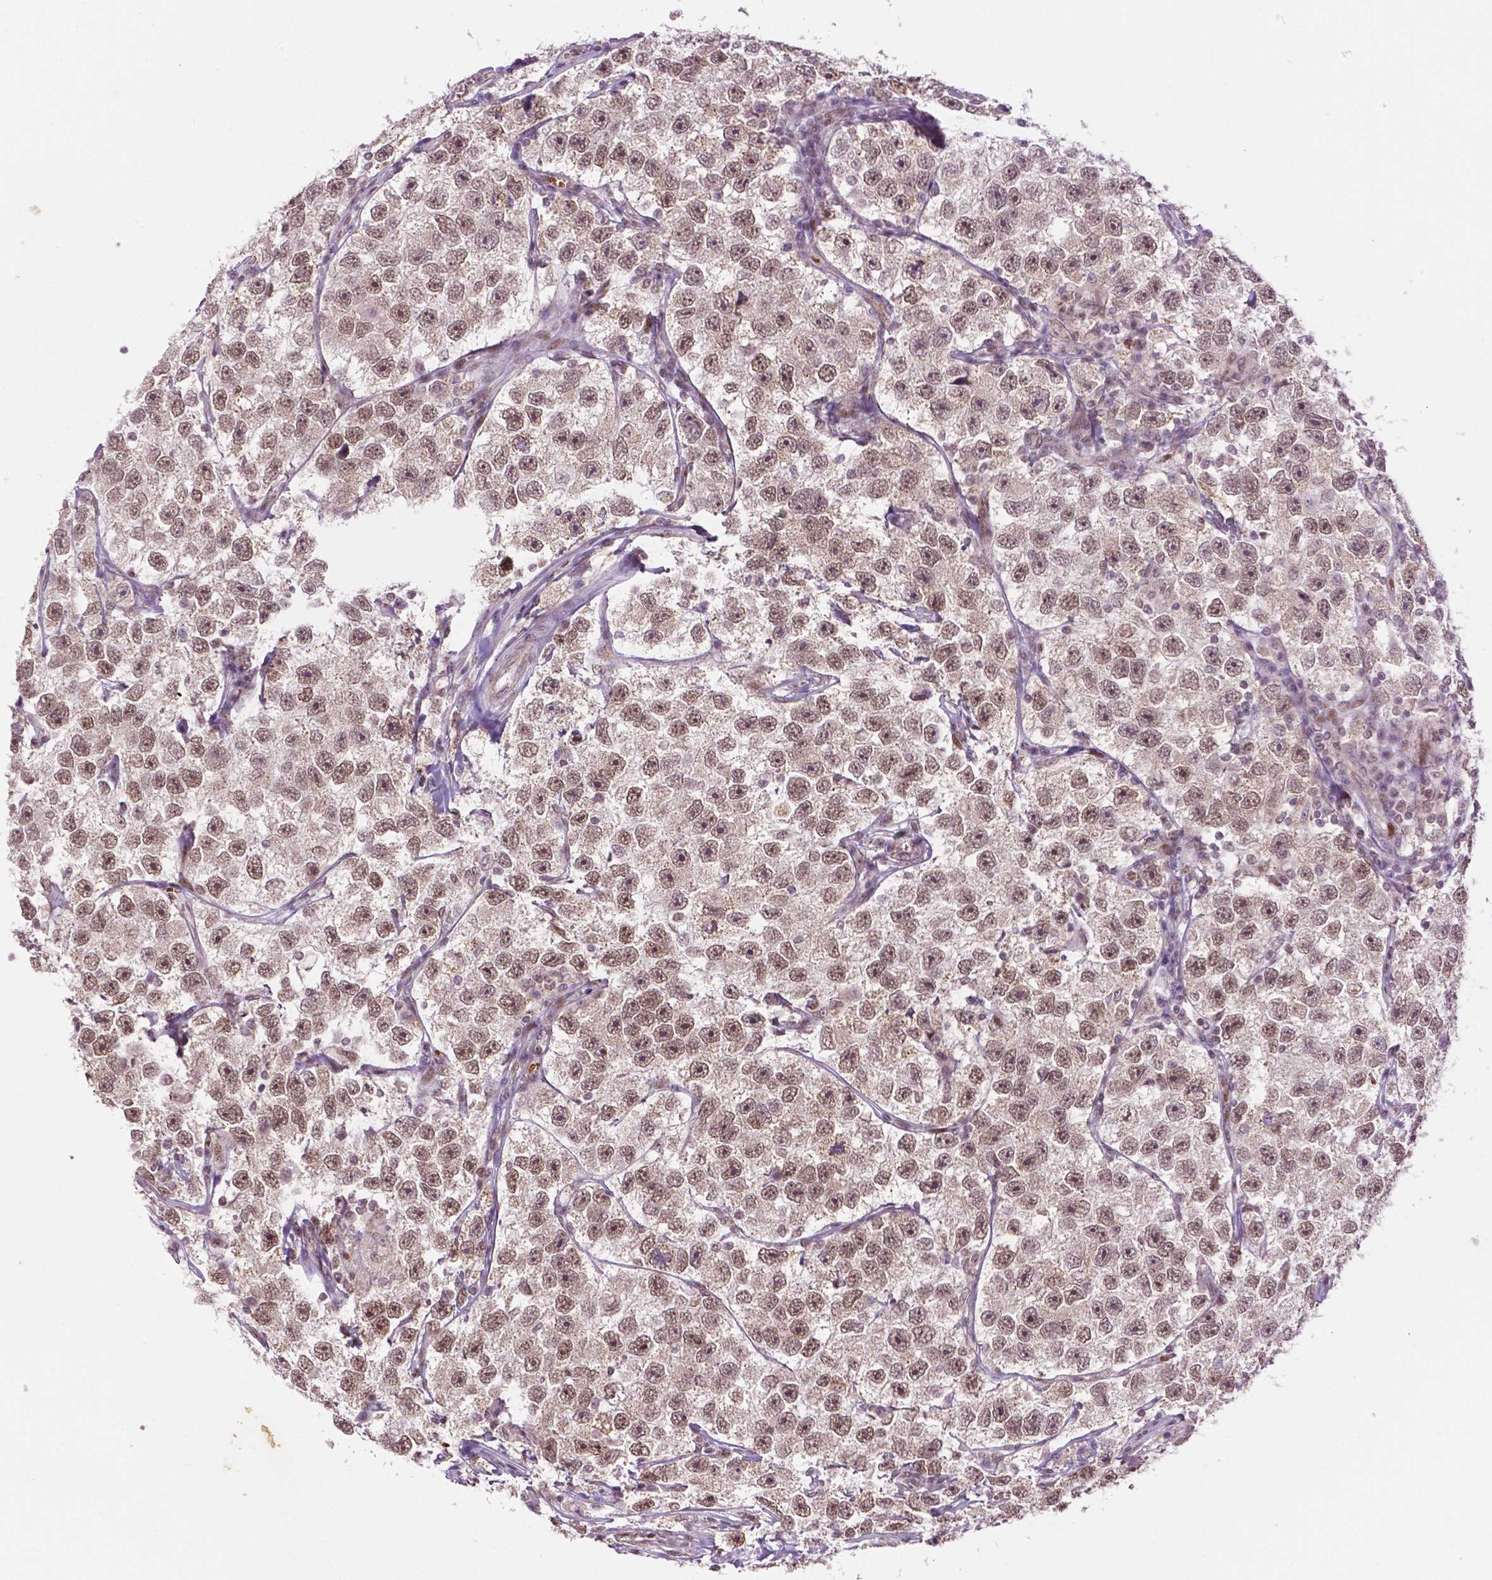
{"staining": {"intensity": "moderate", "quantity": ">75%", "location": "nuclear"}, "tissue": "testis cancer", "cell_type": "Tumor cells", "image_type": "cancer", "snomed": [{"axis": "morphology", "description": "Seminoma, NOS"}, {"axis": "topography", "description": "Testis"}], "caption": "This is an image of immunohistochemistry staining of seminoma (testis), which shows moderate staining in the nuclear of tumor cells.", "gene": "ZNF41", "patient": {"sex": "male", "age": 26}}